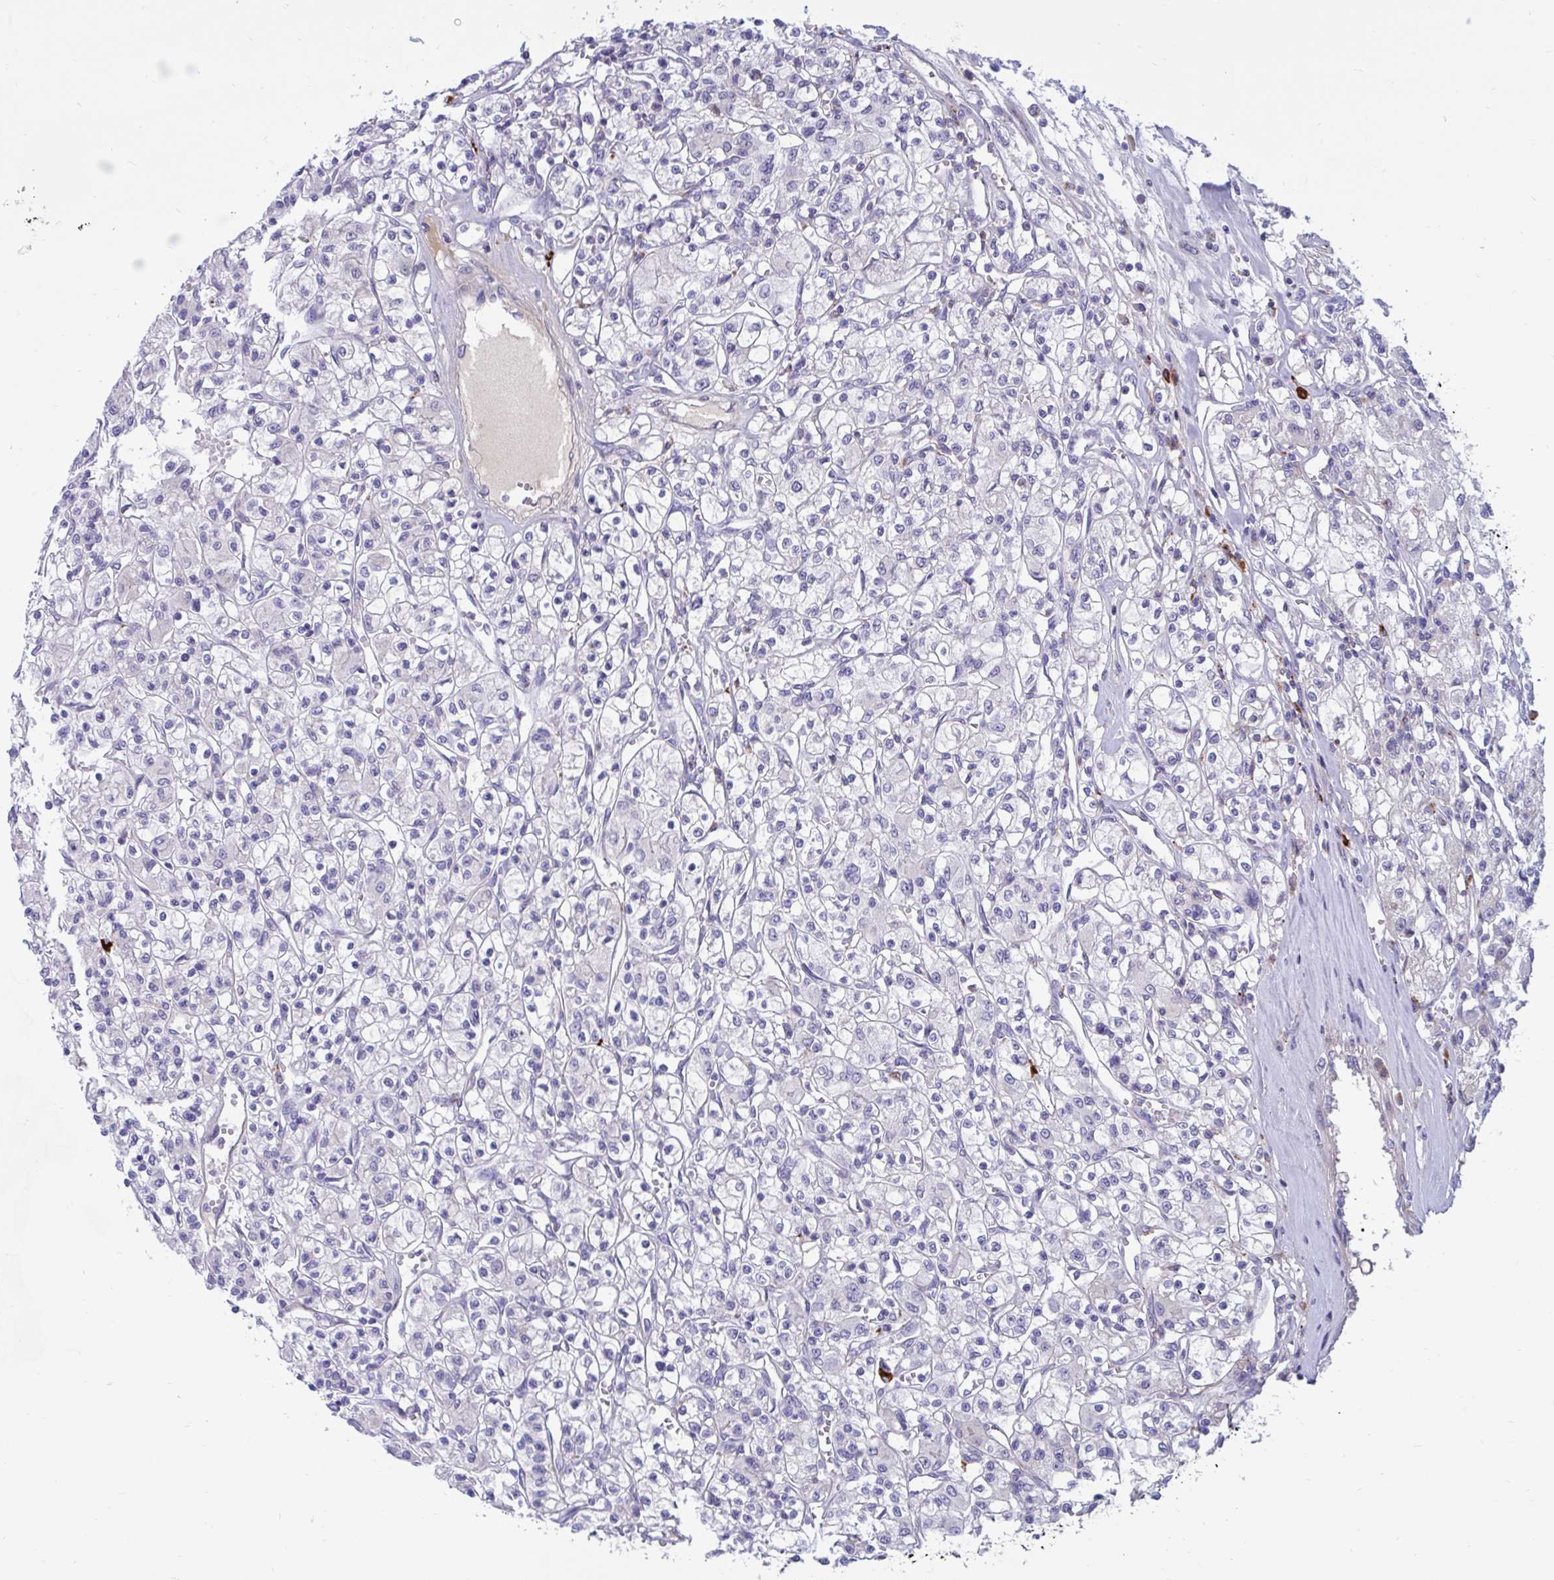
{"staining": {"intensity": "negative", "quantity": "none", "location": "none"}, "tissue": "renal cancer", "cell_type": "Tumor cells", "image_type": "cancer", "snomed": [{"axis": "morphology", "description": "Adenocarcinoma, NOS"}, {"axis": "topography", "description": "Kidney"}], "caption": "Immunohistochemical staining of human renal cancer (adenocarcinoma) shows no significant expression in tumor cells.", "gene": "FAM219B", "patient": {"sex": "female", "age": 59}}